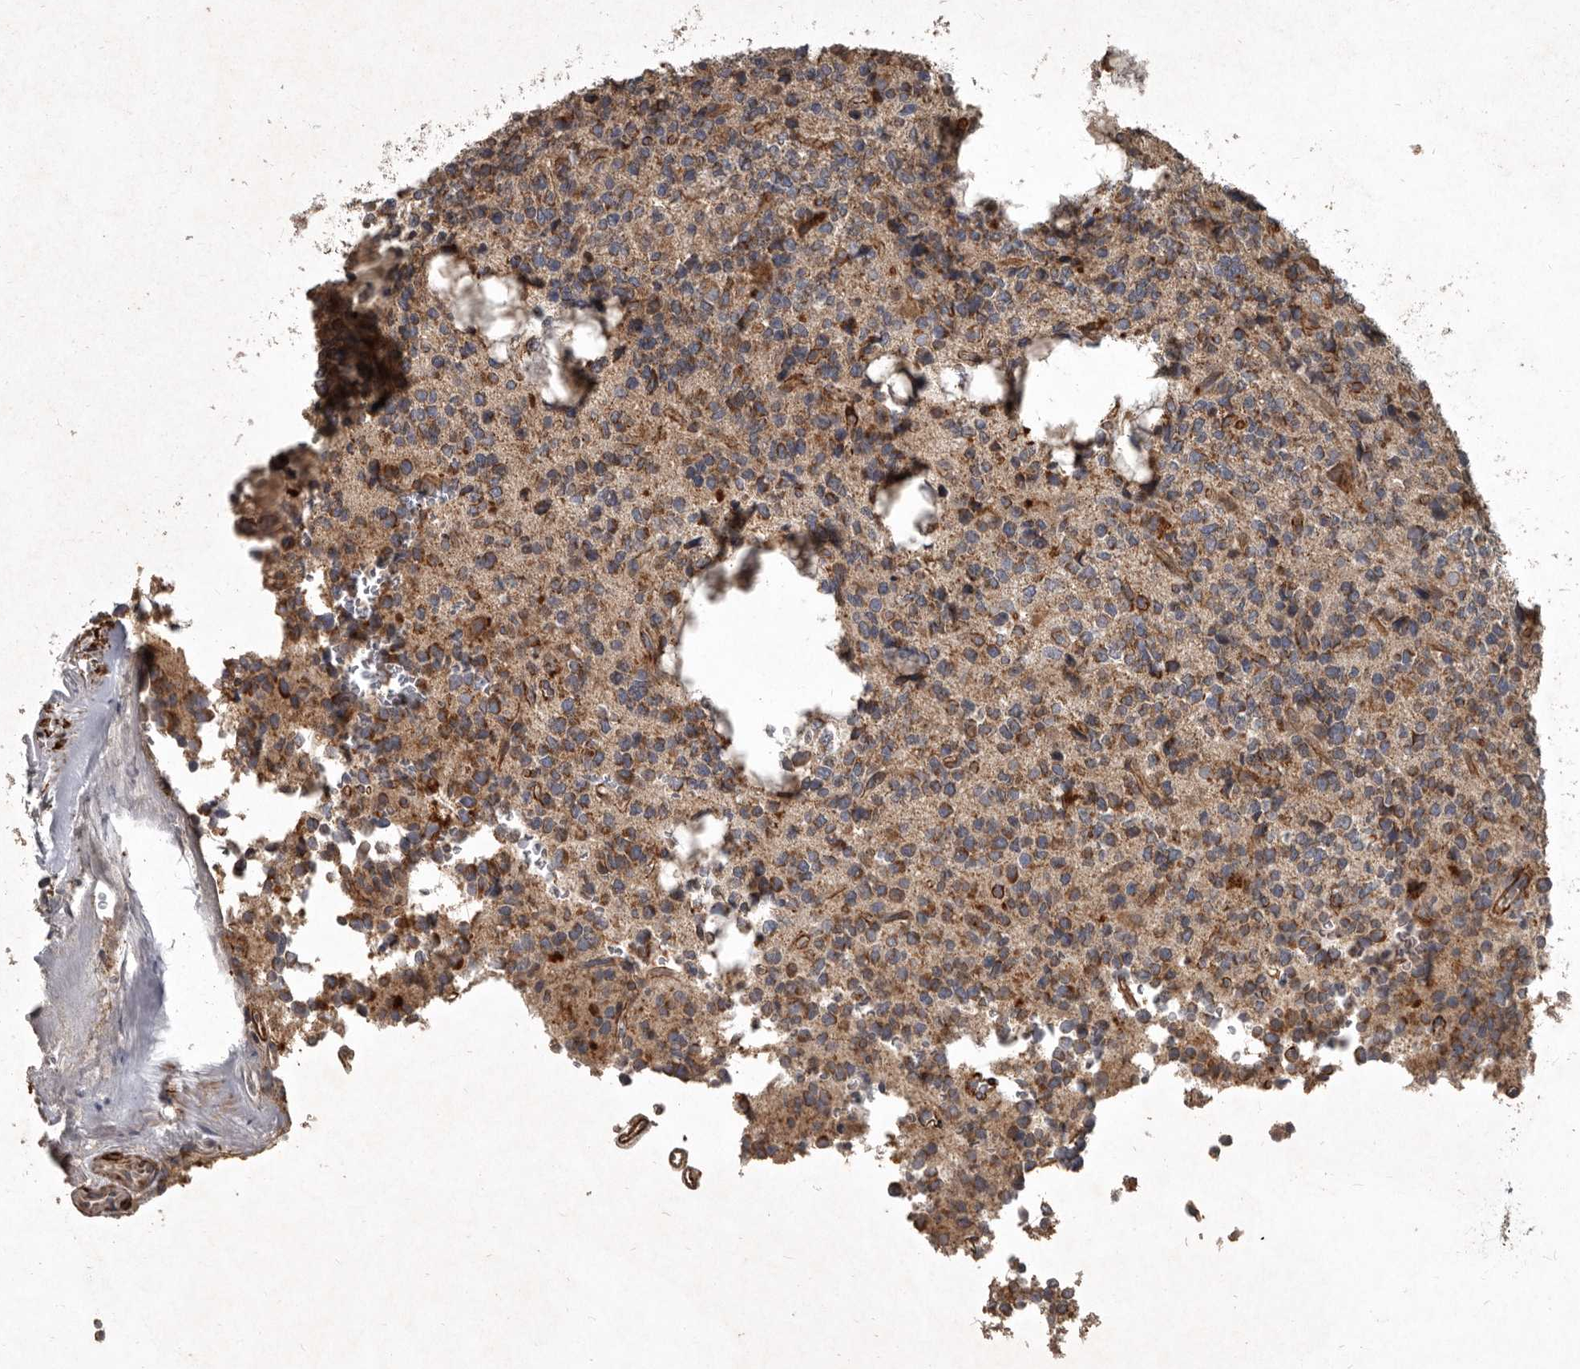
{"staining": {"intensity": "moderate", "quantity": ">75%", "location": "cytoplasmic/membranous"}, "tissue": "glioma", "cell_type": "Tumor cells", "image_type": "cancer", "snomed": [{"axis": "morphology", "description": "Glioma, malignant, High grade"}, {"axis": "topography", "description": "Brain"}], "caption": "DAB immunohistochemical staining of glioma demonstrates moderate cytoplasmic/membranous protein positivity in about >75% of tumor cells.", "gene": "MRPS15", "patient": {"sex": "female", "age": 62}}